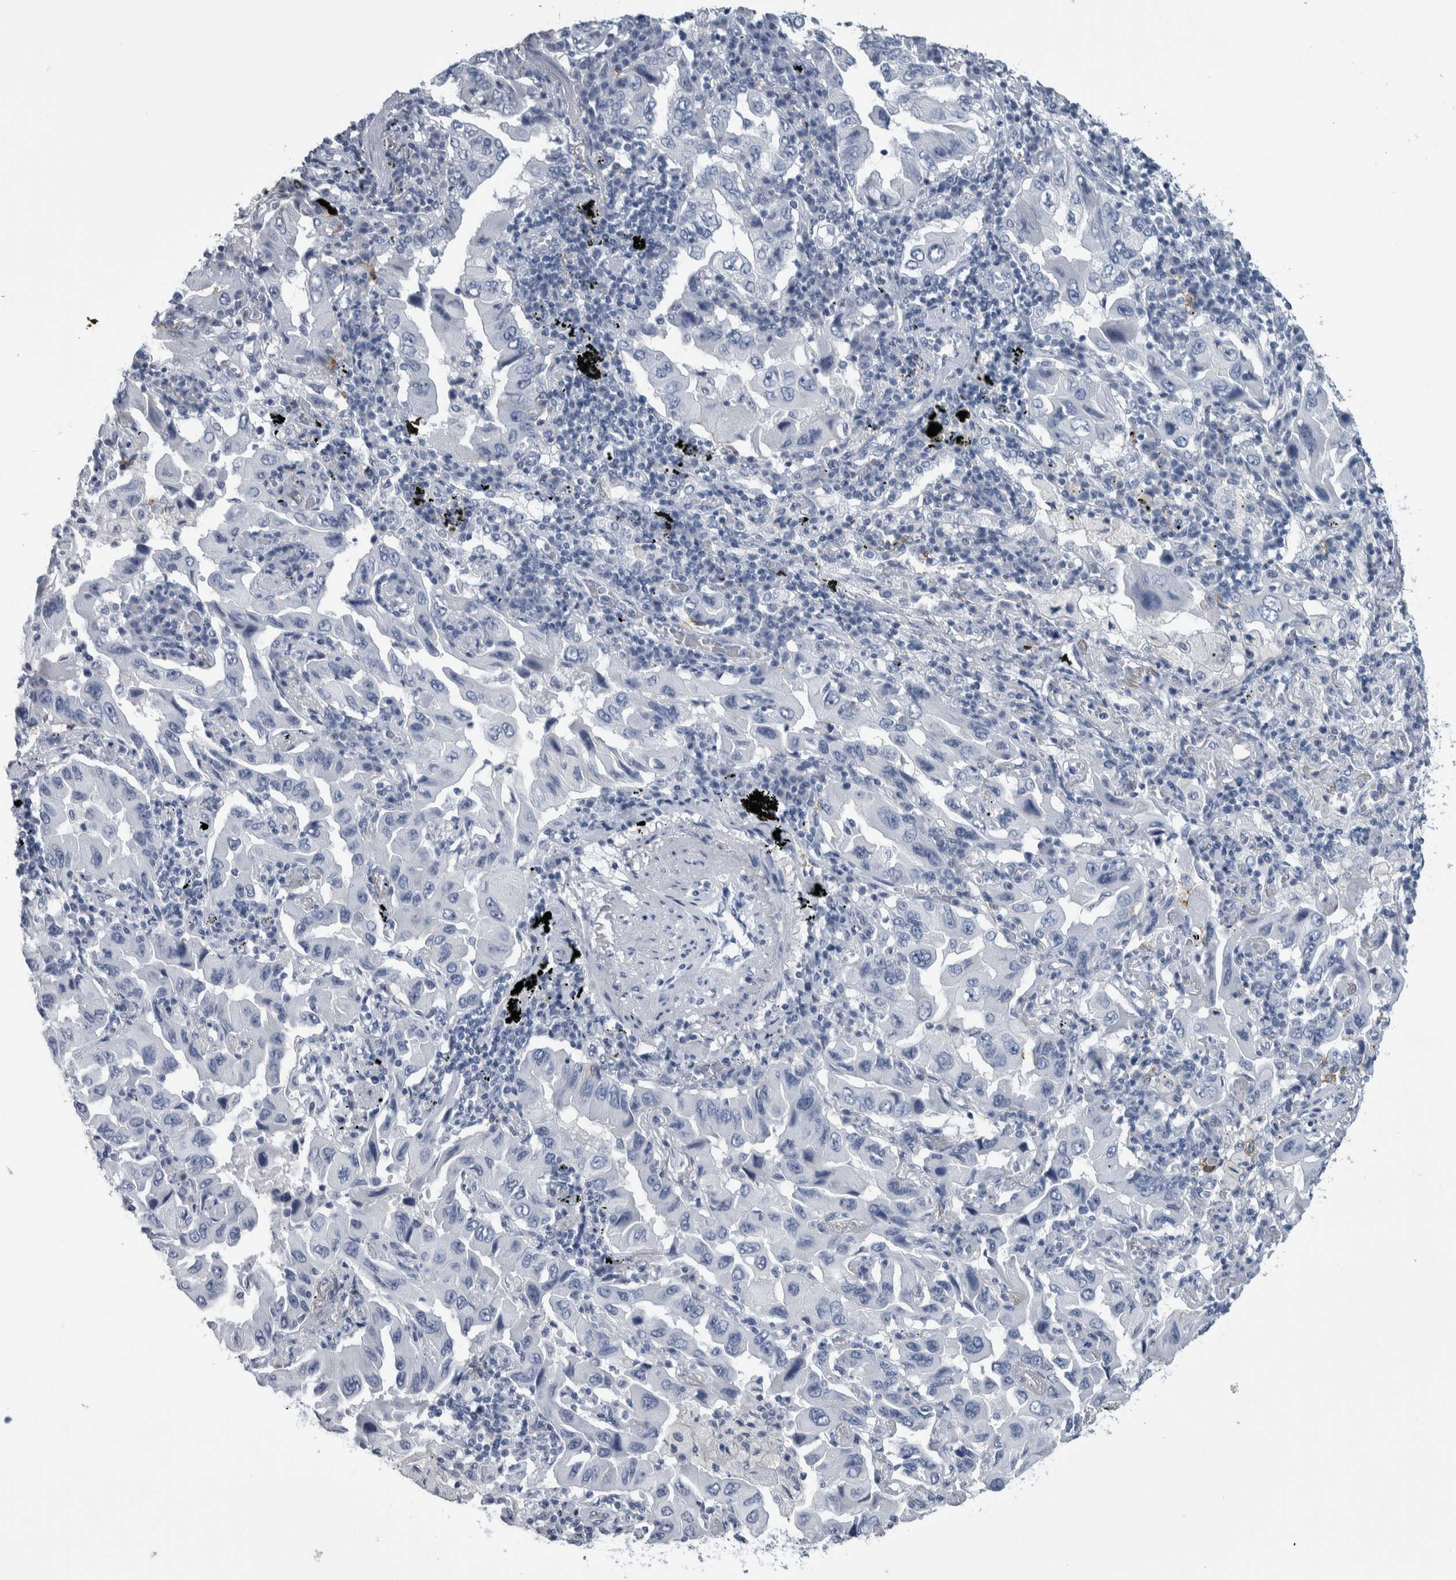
{"staining": {"intensity": "negative", "quantity": "none", "location": "none"}, "tissue": "lung cancer", "cell_type": "Tumor cells", "image_type": "cancer", "snomed": [{"axis": "morphology", "description": "Adenocarcinoma, NOS"}, {"axis": "topography", "description": "Lung"}], "caption": "This photomicrograph is of adenocarcinoma (lung) stained with IHC to label a protein in brown with the nuclei are counter-stained blue. There is no staining in tumor cells.", "gene": "CDH17", "patient": {"sex": "female", "age": 65}}